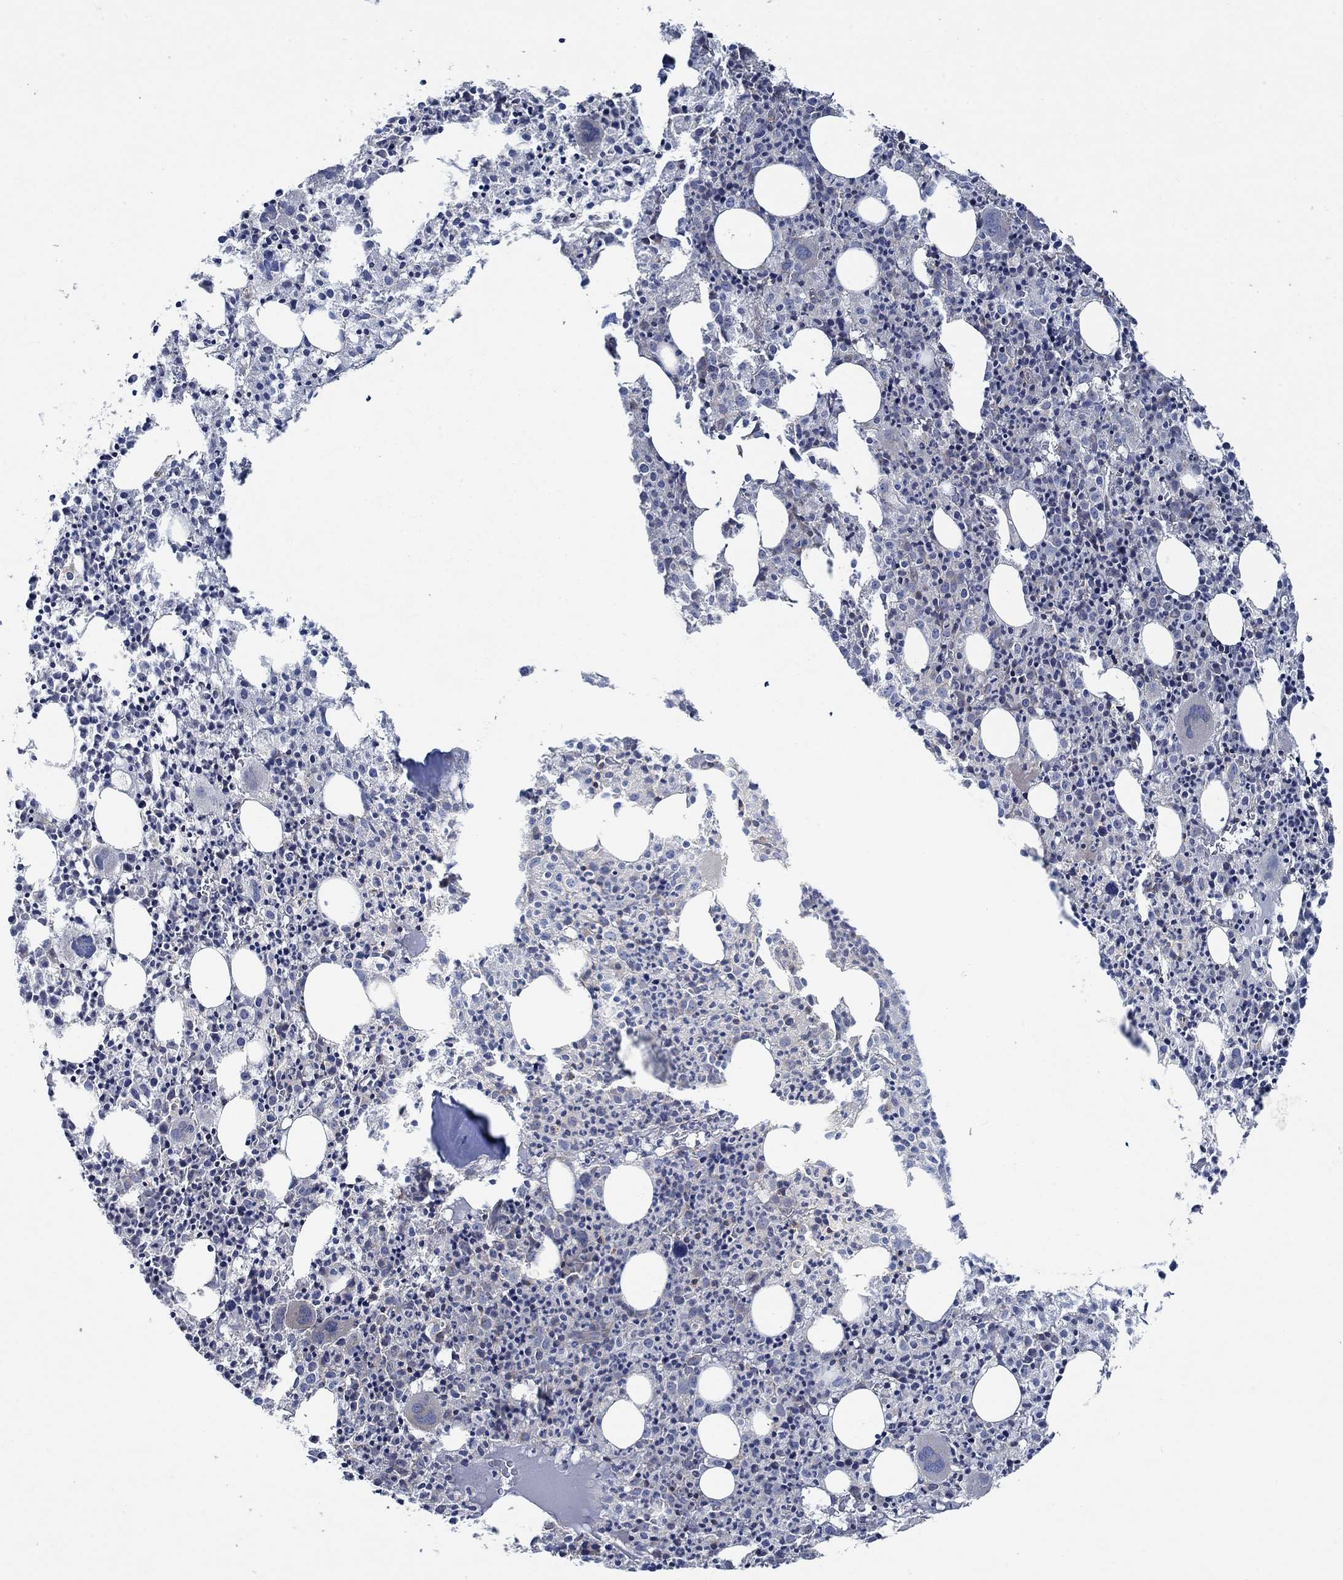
{"staining": {"intensity": "negative", "quantity": "none", "location": "none"}, "tissue": "bone marrow", "cell_type": "Hematopoietic cells", "image_type": "normal", "snomed": [{"axis": "morphology", "description": "Normal tissue, NOS"}, {"axis": "morphology", "description": "Inflammation, NOS"}, {"axis": "topography", "description": "Bone marrow"}], "caption": "Immunohistochemistry of normal bone marrow displays no positivity in hematopoietic cells.", "gene": "STXBP6", "patient": {"sex": "male", "age": 3}}